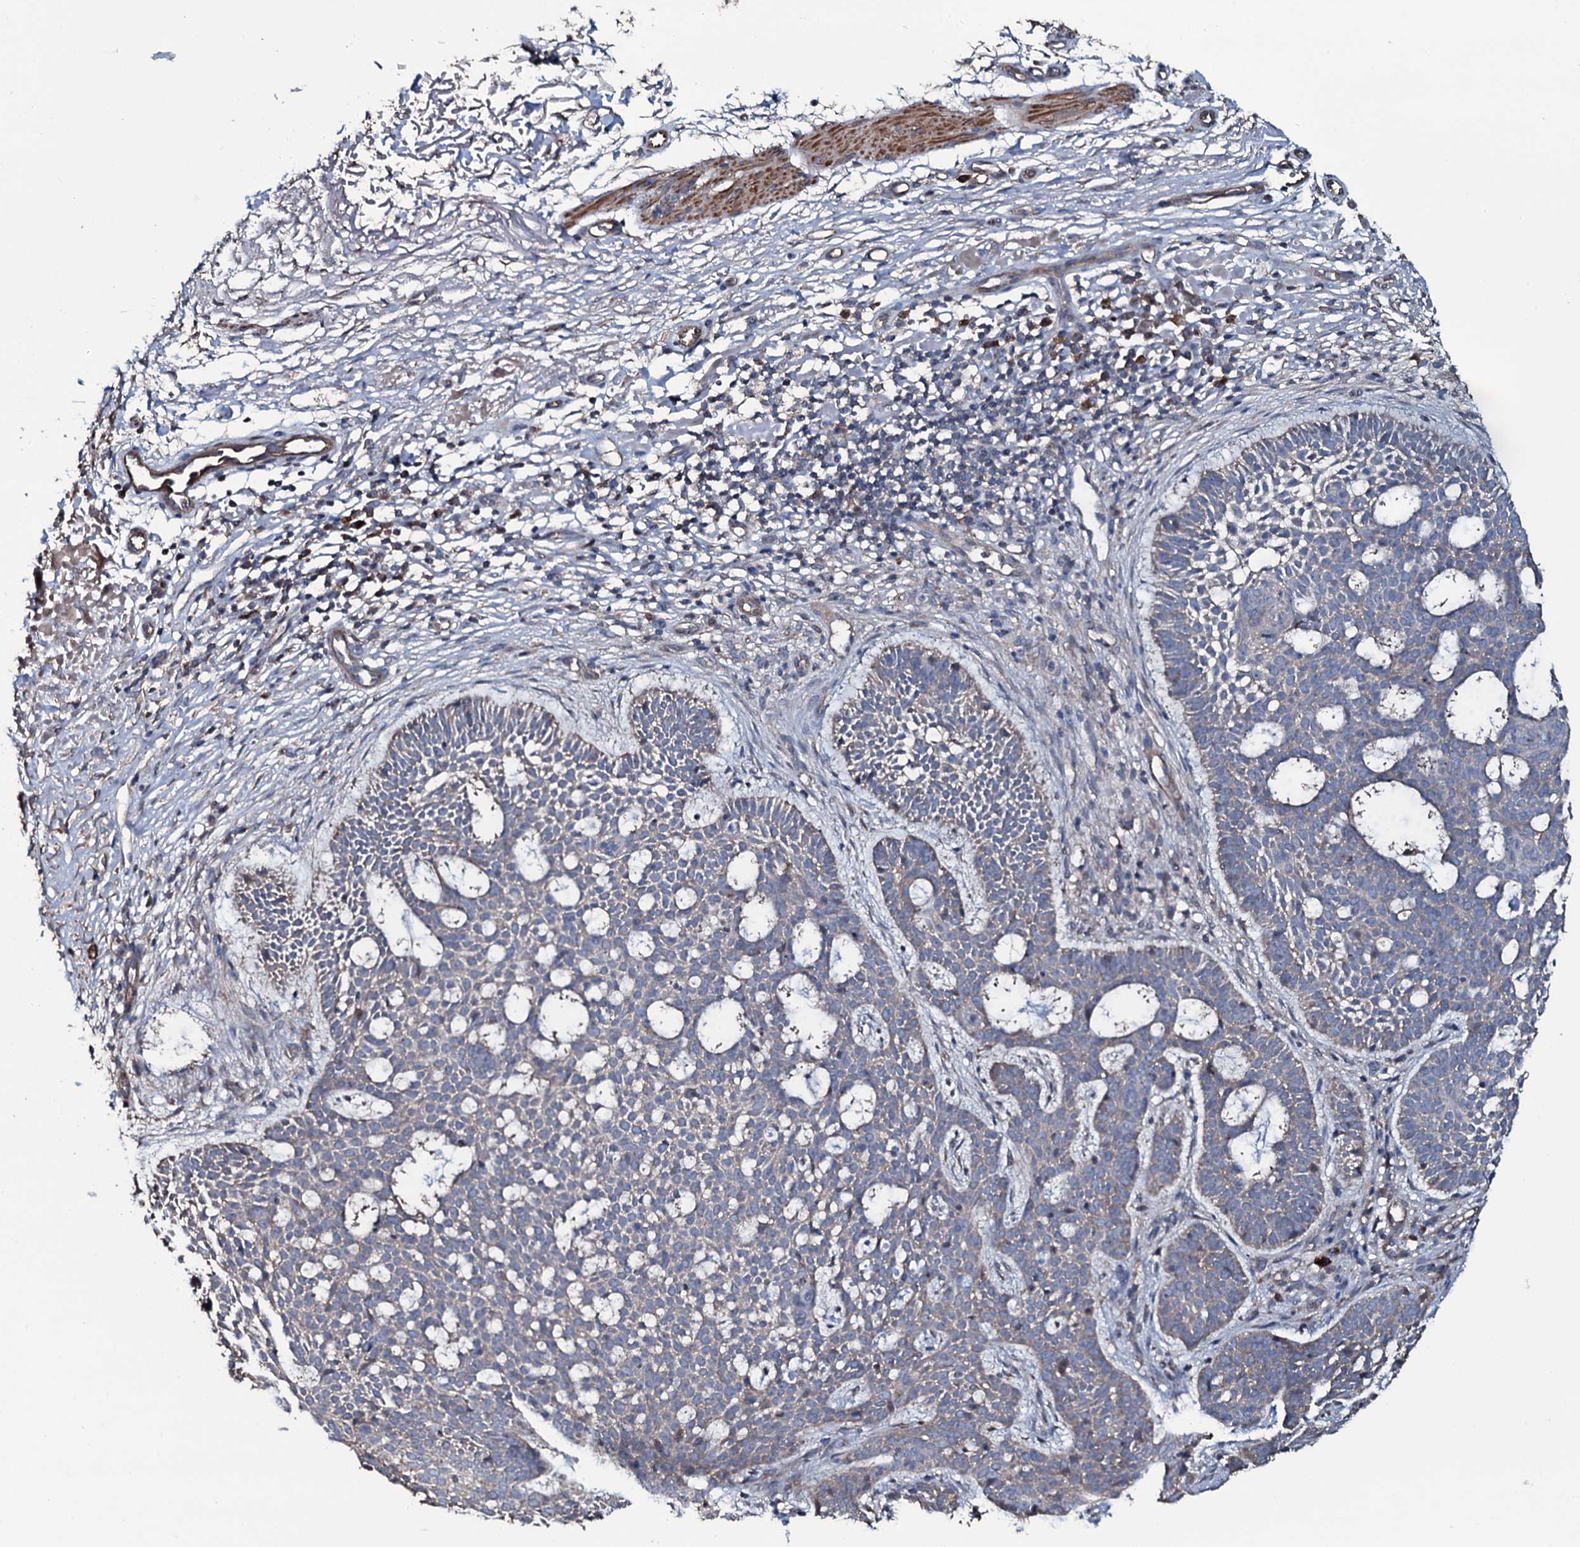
{"staining": {"intensity": "weak", "quantity": "25%-75%", "location": "cytoplasmic/membranous"}, "tissue": "skin cancer", "cell_type": "Tumor cells", "image_type": "cancer", "snomed": [{"axis": "morphology", "description": "Basal cell carcinoma"}, {"axis": "topography", "description": "Skin"}], "caption": "Approximately 25%-75% of tumor cells in basal cell carcinoma (skin) reveal weak cytoplasmic/membranous protein positivity as visualized by brown immunohistochemical staining.", "gene": "WIPF3", "patient": {"sex": "male", "age": 85}}